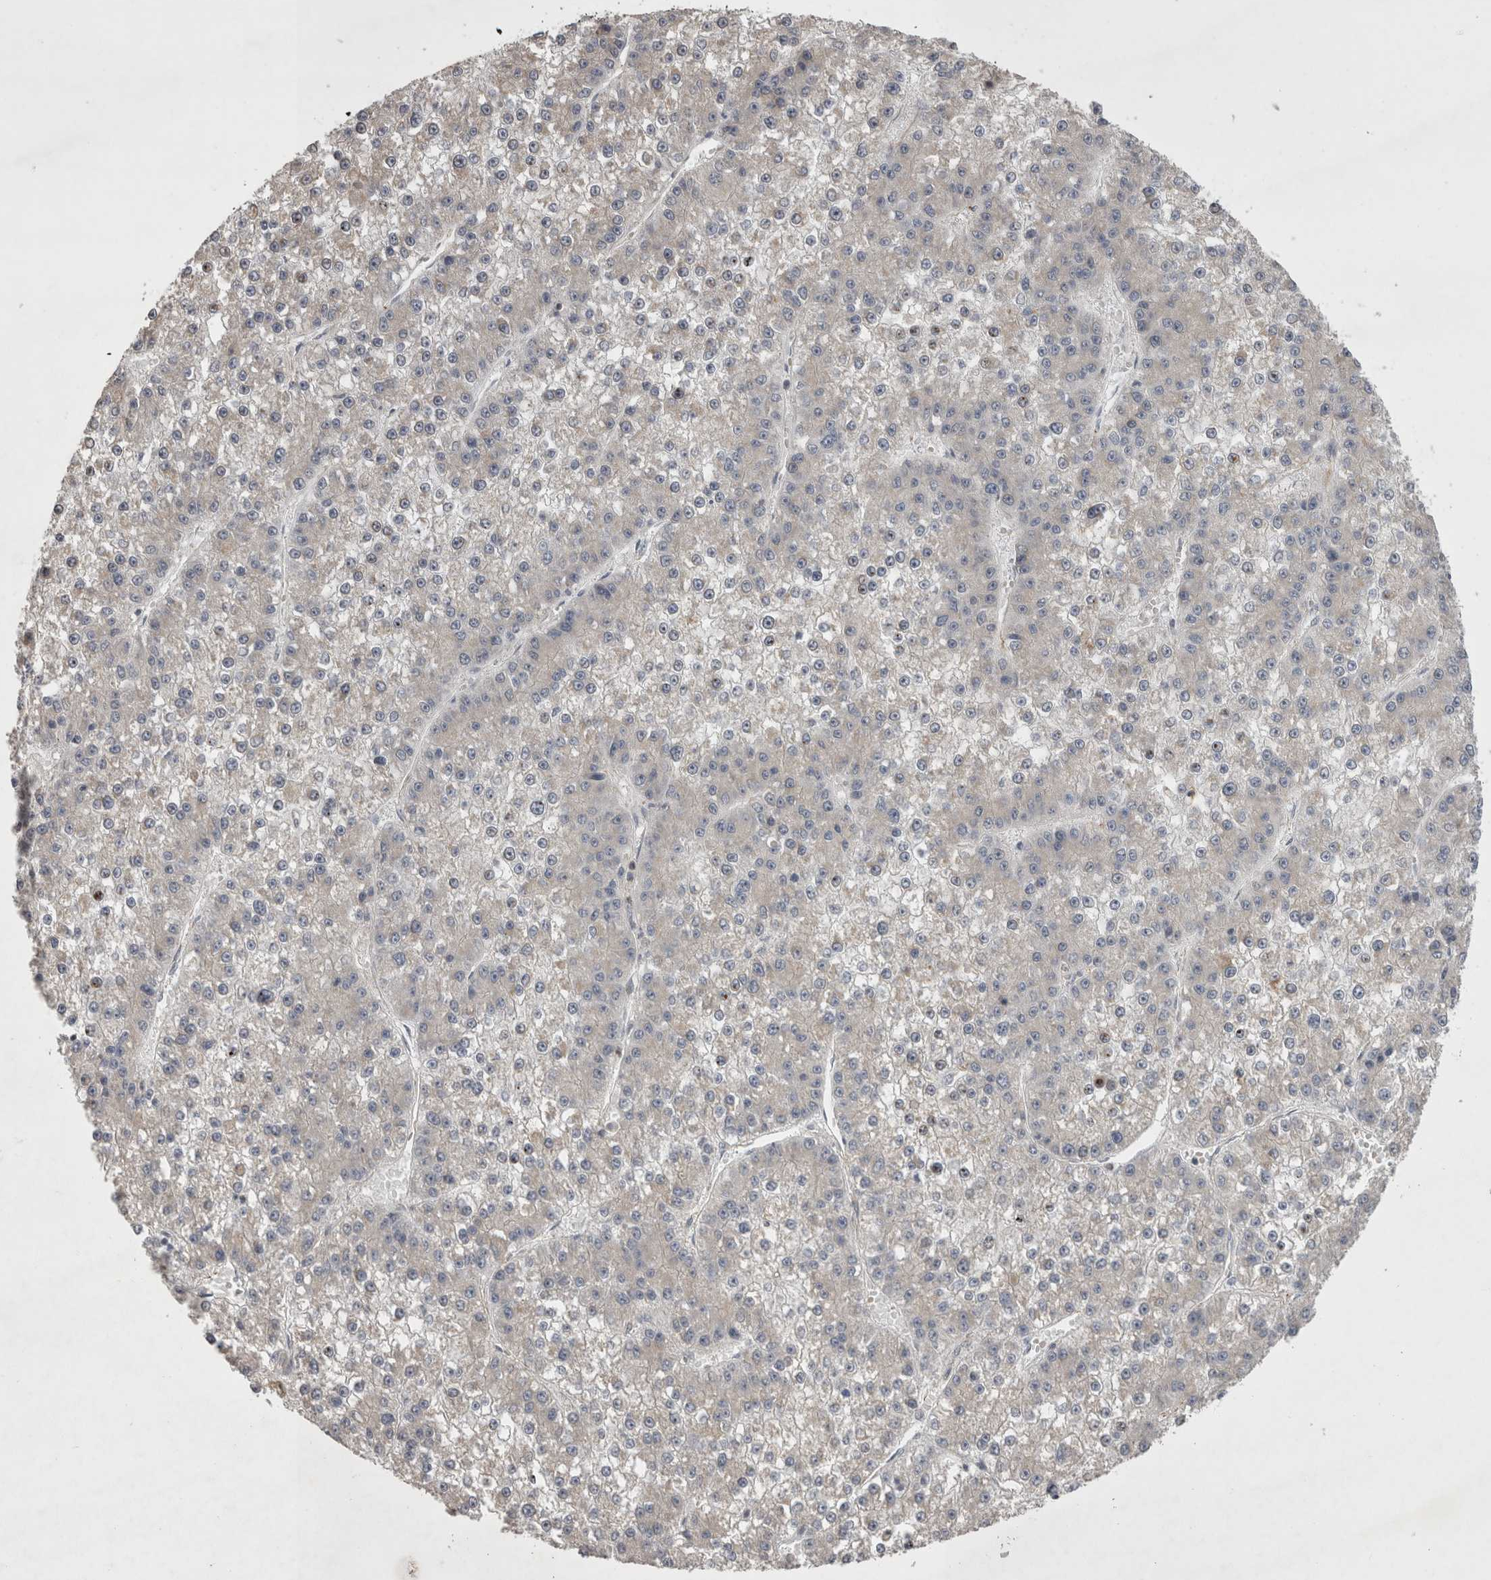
{"staining": {"intensity": "negative", "quantity": "none", "location": "none"}, "tissue": "liver cancer", "cell_type": "Tumor cells", "image_type": "cancer", "snomed": [{"axis": "morphology", "description": "Carcinoma, Hepatocellular, NOS"}, {"axis": "topography", "description": "Liver"}], "caption": "Photomicrograph shows no protein staining in tumor cells of liver cancer (hepatocellular carcinoma) tissue.", "gene": "TSPOAP1", "patient": {"sex": "female", "age": 73}}